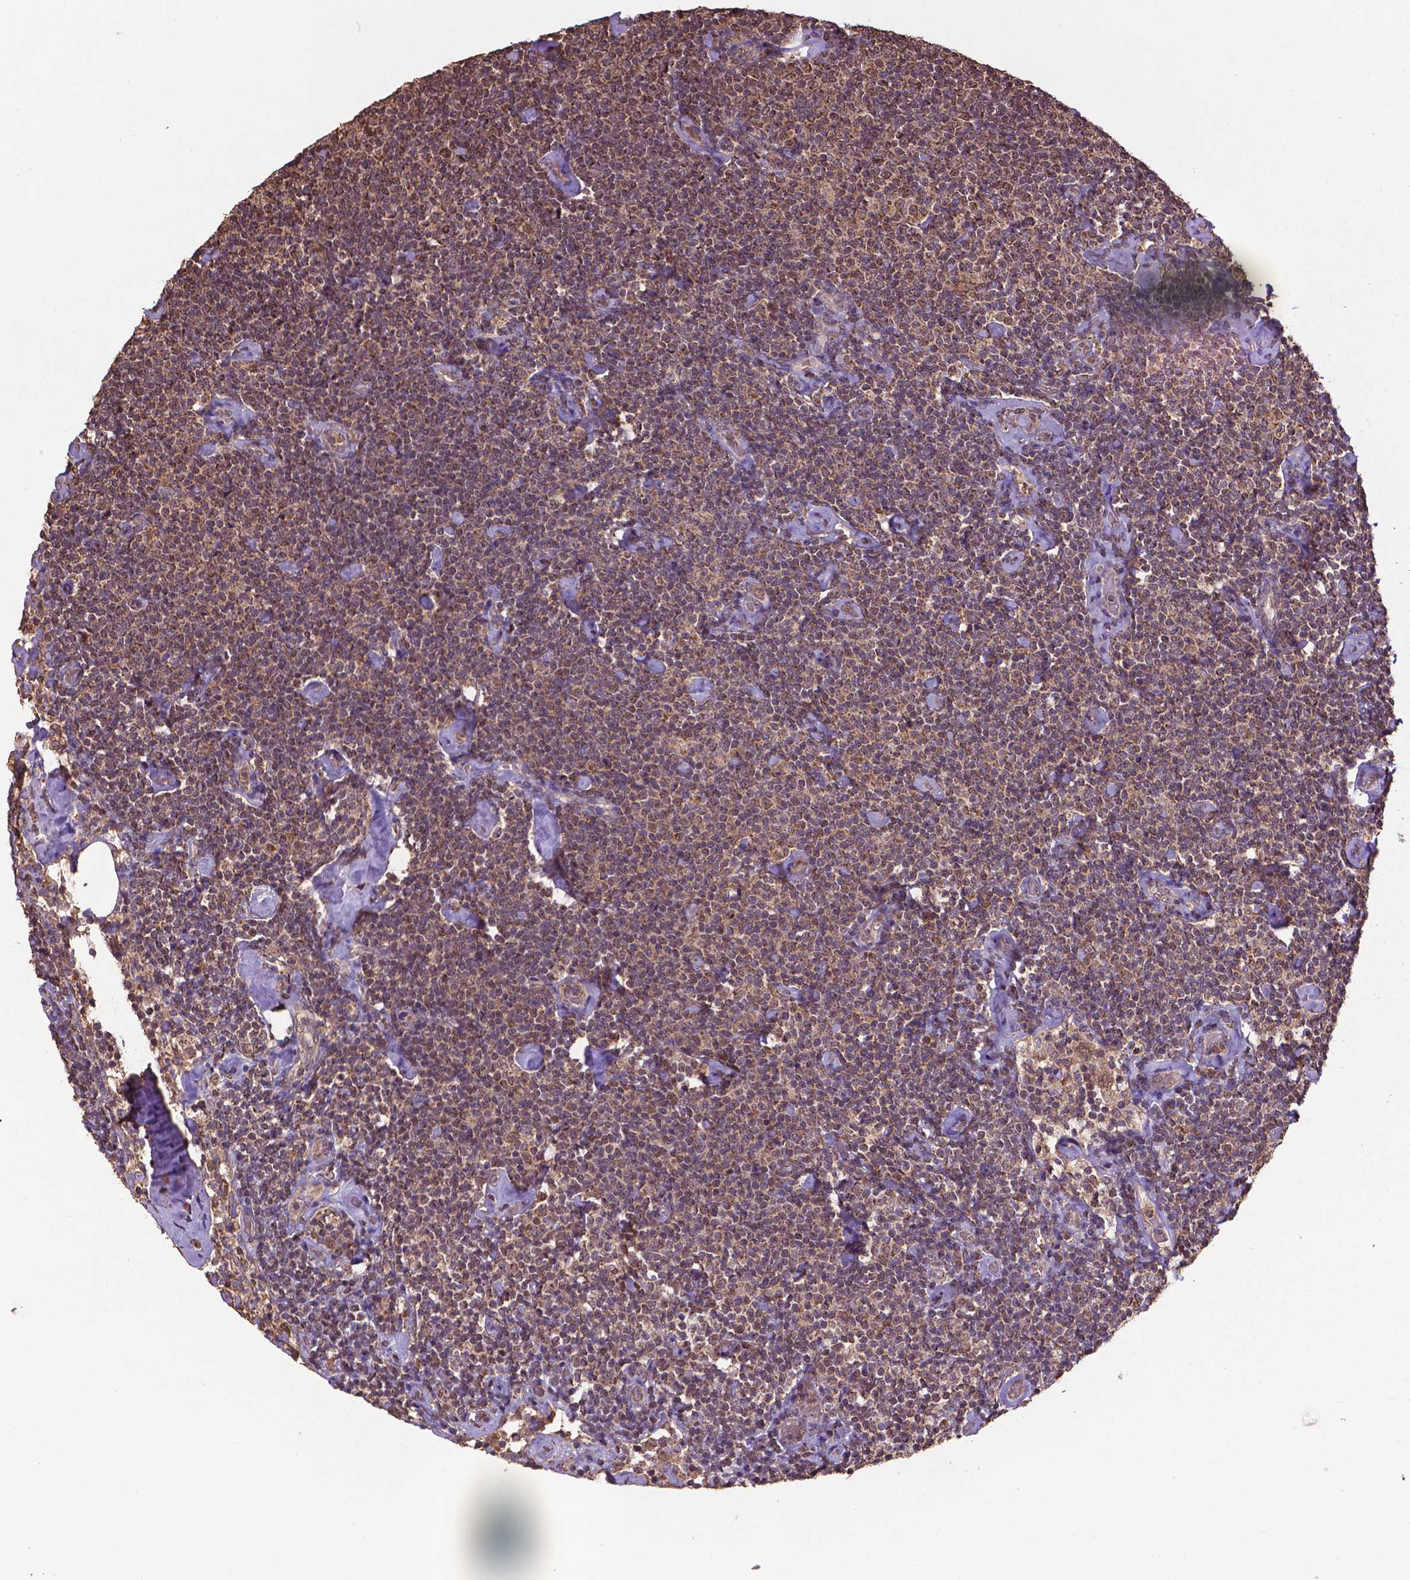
{"staining": {"intensity": "moderate", "quantity": ">75%", "location": "cytoplasmic/membranous,nuclear"}, "tissue": "lymphoma", "cell_type": "Tumor cells", "image_type": "cancer", "snomed": [{"axis": "morphology", "description": "Malignant lymphoma, non-Hodgkin's type, Low grade"}, {"axis": "topography", "description": "Lymph node"}], "caption": "Human lymphoma stained for a protein (brown) shows moderate cytoplasmic/membranous and nuclear positive positivity in approximately >75% of tumor cells.", "gene": "DCAF1", "patient": {"sex": "male", "age": 81}}